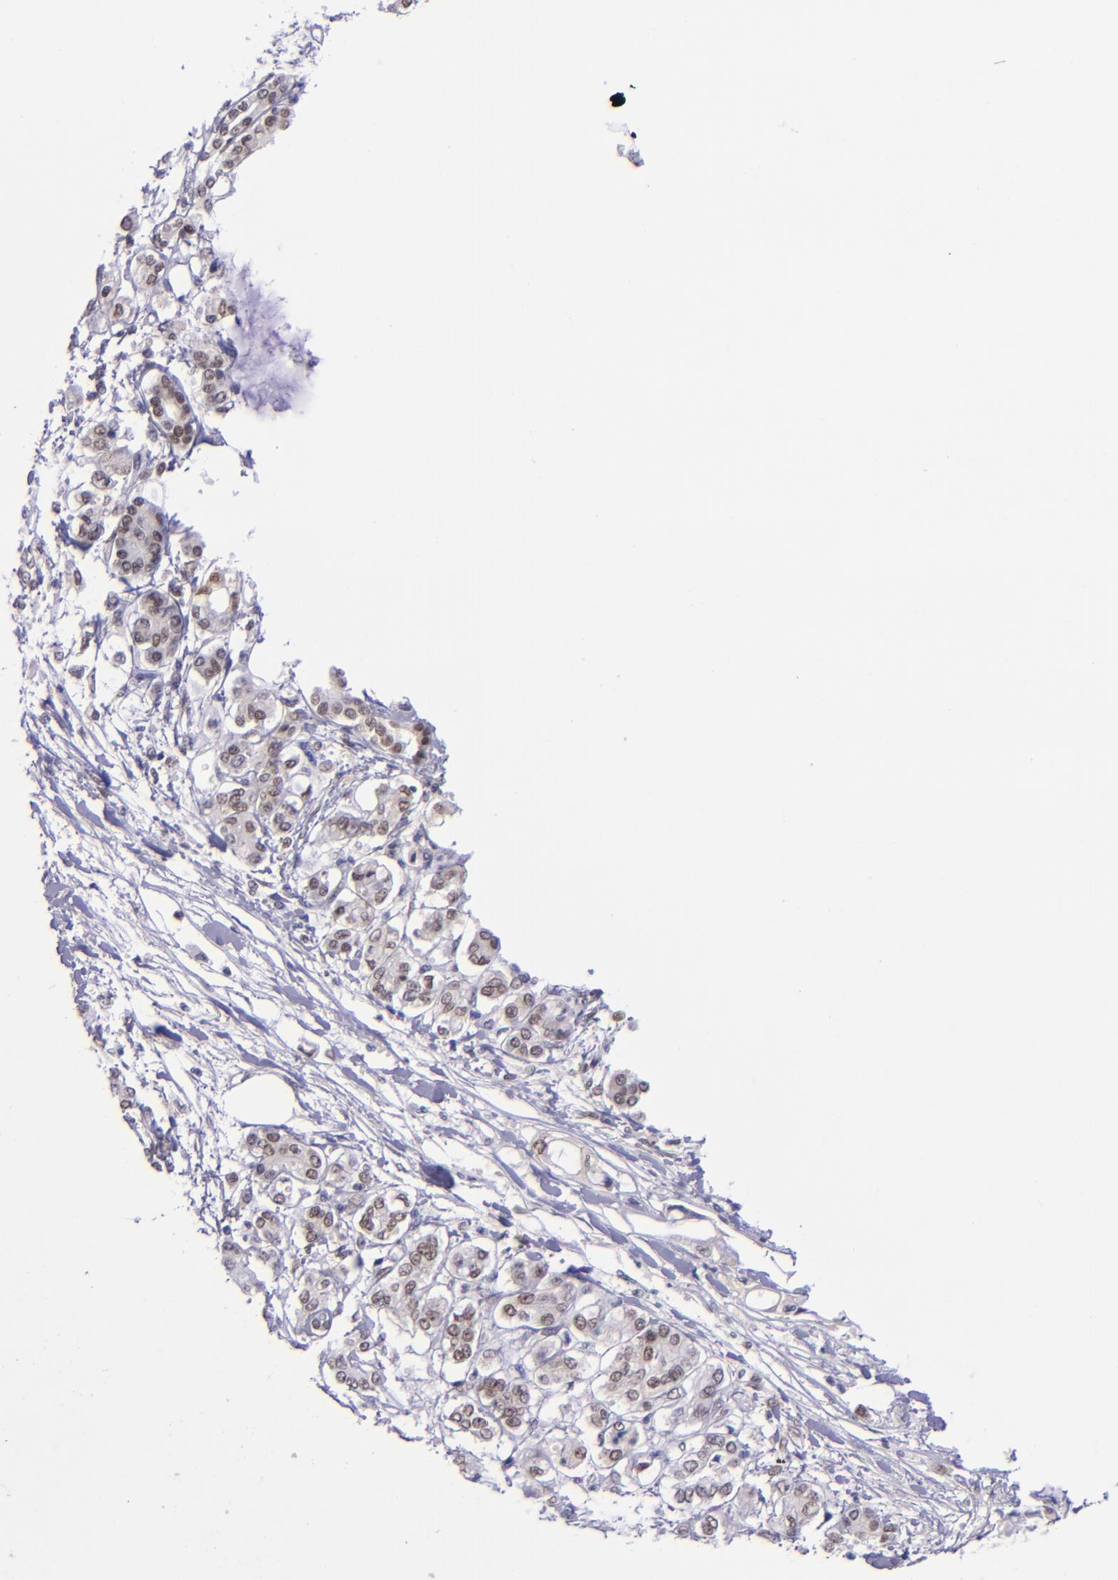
{"staining": {"intensity": "weak", "quantity": "25%-75%", "location": "nuclear"}, "tissue": "pancreatic cancer", "cell_type": "Tumor cells", "image_type": "cancer", "snomed": [{"axis": "morphology", "description": "Adenocarcinoma, NOS"}, {"axis": "topography", "description": "Pancreas"}], "caption": "Pancreatic cancer tissue displays weak nuclear positivity in approximately 25%-75% of tumor cells The staining is performed using DAB brown chromogen to label protein expression. The nuclei are counter-stained blue using hematoxylin.", "gene": "BAG1", "patient": {"sex": "female", "age": 70}}